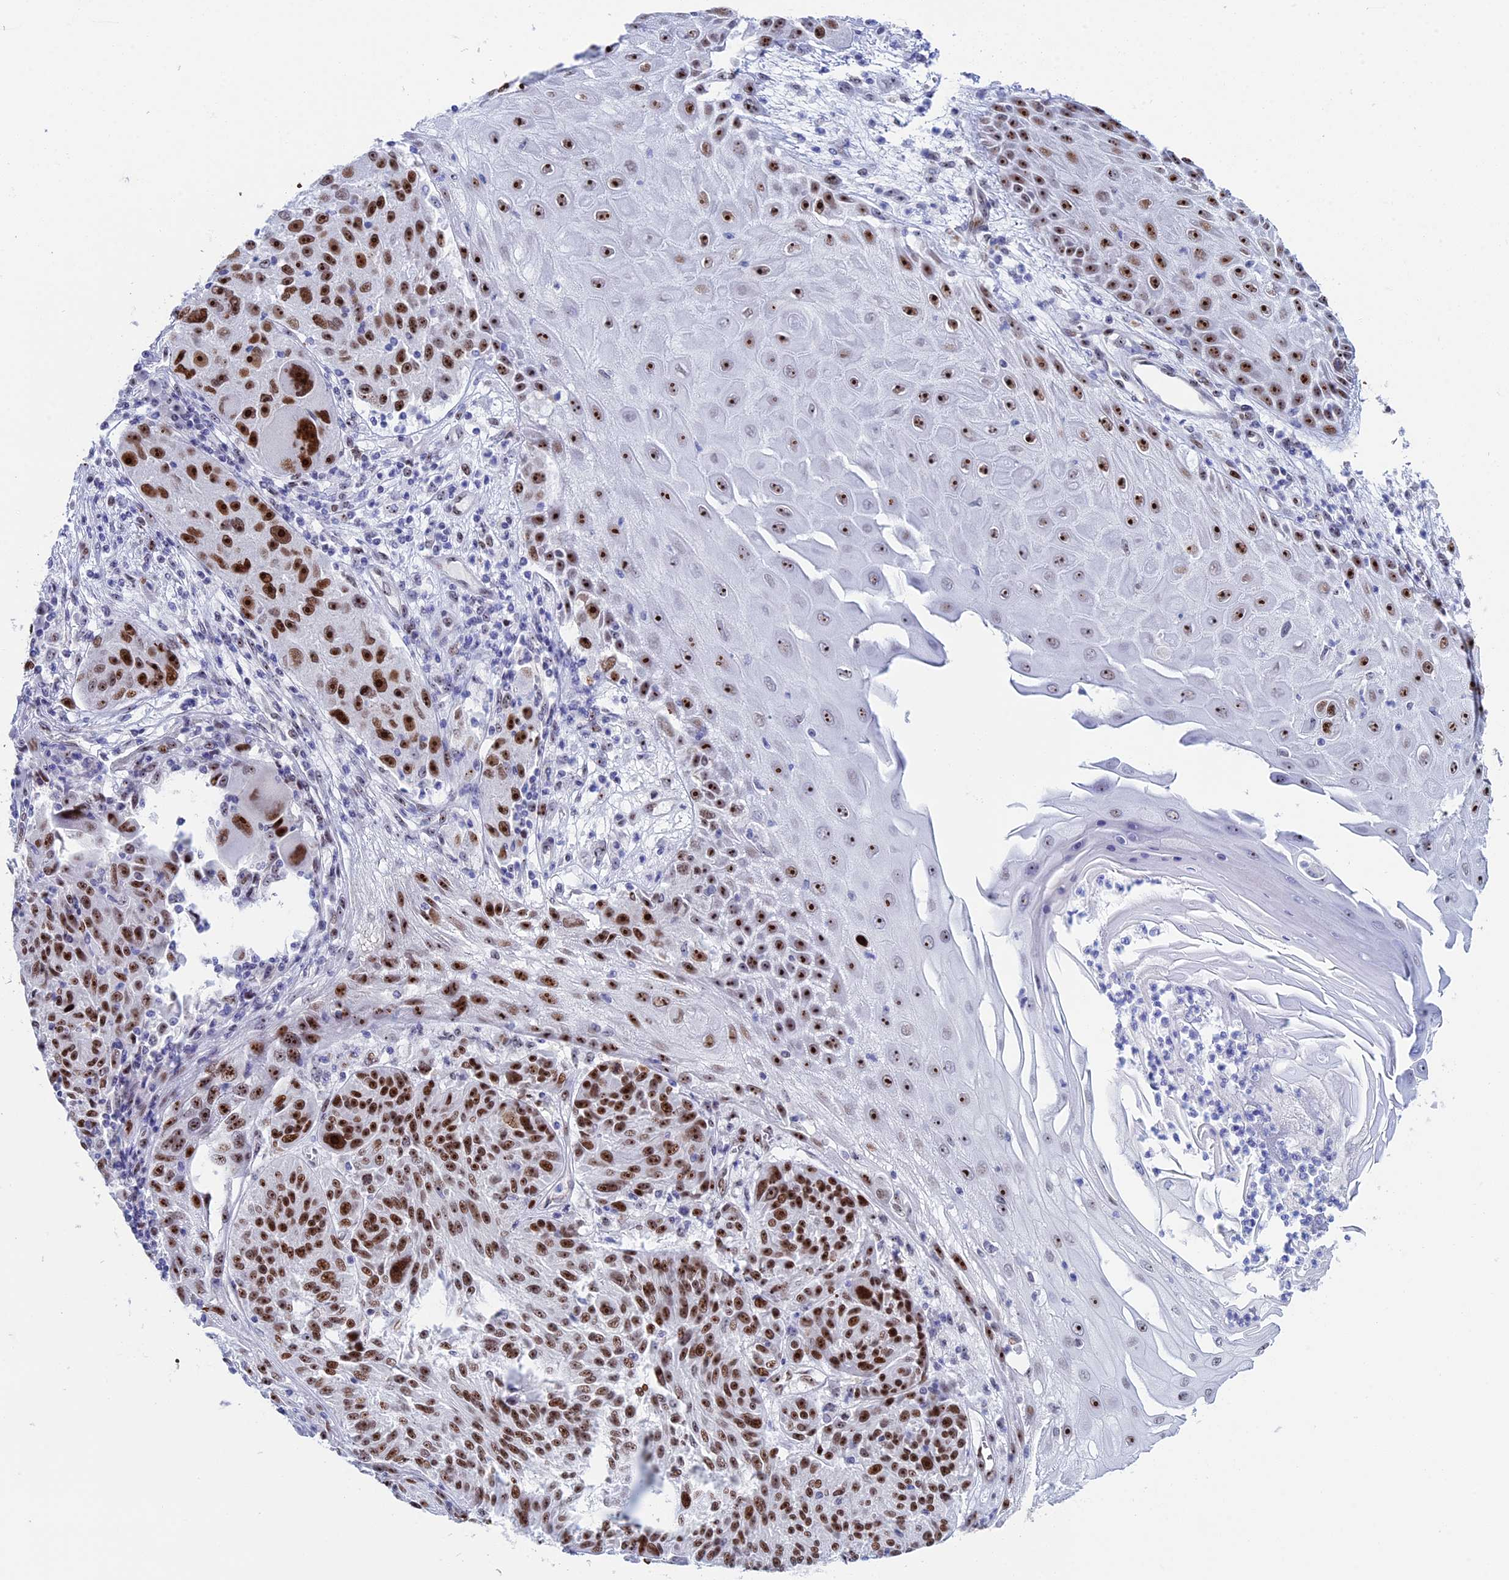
{"staining": {"intensity": "strong", "quantity": ">75%", "location": "nuclear"}, "tissue": "melanoma", "cell_type": "Tumor cells", "image_type": "cancer", "snomed": [{"axis": "morphology", "description": "Malignant melanoma, NOS"}, {"axis": "topography", "description": "Skin"}], "caption": "Malignant melanoma stained with a protein marker shows strong staining in tumor cells.", "gene": "CCDC86", "patient": {"sex": "male", "age": 53}}